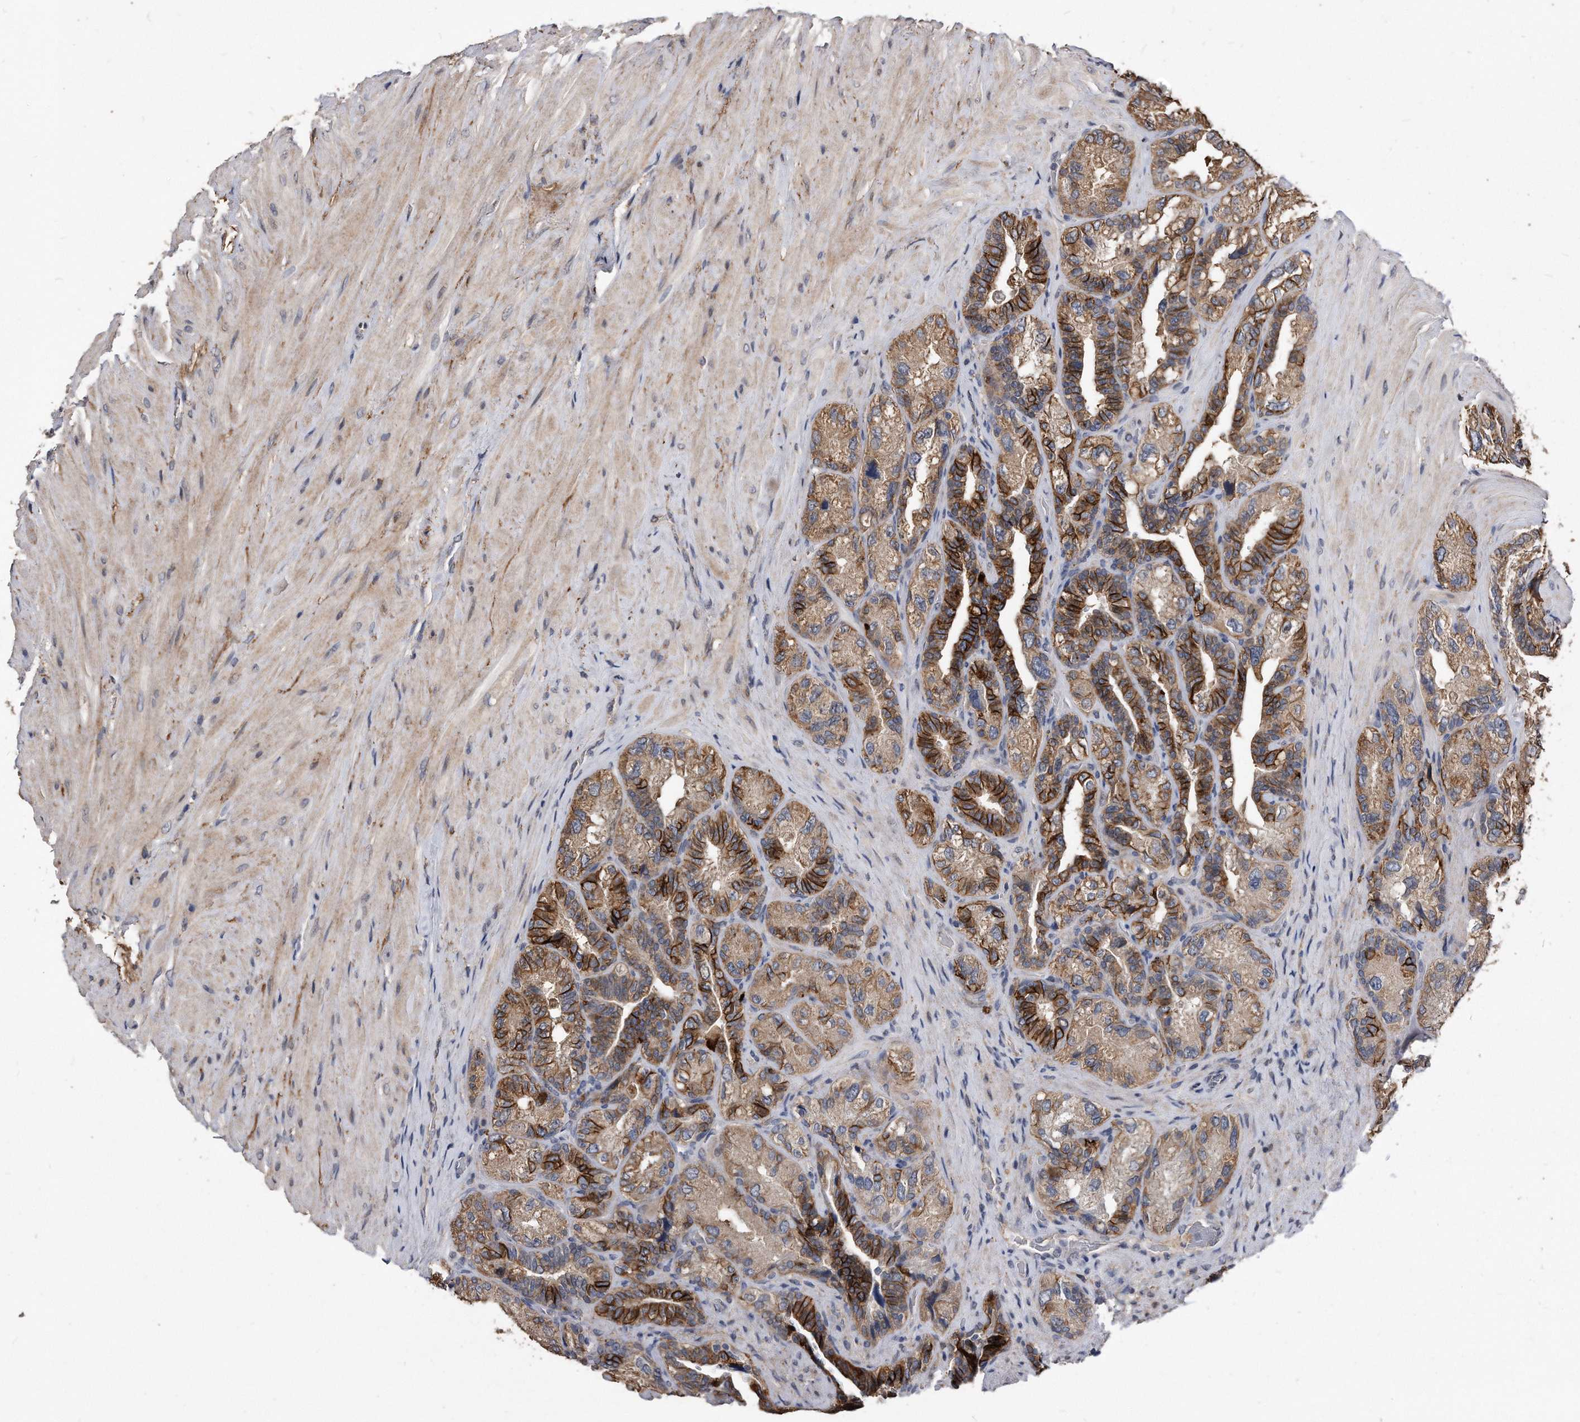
{"staining": {"intensity": "strong", "quantity": "25%-75%", "location": "cytoplasmic/membranous"}, "tissue": "seminal vesicle", "cell_type": "Glandular cells", "image_type": "normal", "snomed": [{"axis": "morphology", "description": "Normal tissue, NOS"}, {"axis": "topography", "description": "Prostate"}, {"axis": "topography", "description": "Seminal veicle"}], "caption": "High-magnification brightfield microscopy of normal seminal vesicle stained with DAB (3,3'-diaminobenzidine) (brown) and counterstained with hematoxylin (blue). glandular cells exhibit strong cytoplasmic/membranous staining is identified in about25%-75% of cells.", "gene": "IL20RA", "patient": {"sex": "male", "age": 67}}